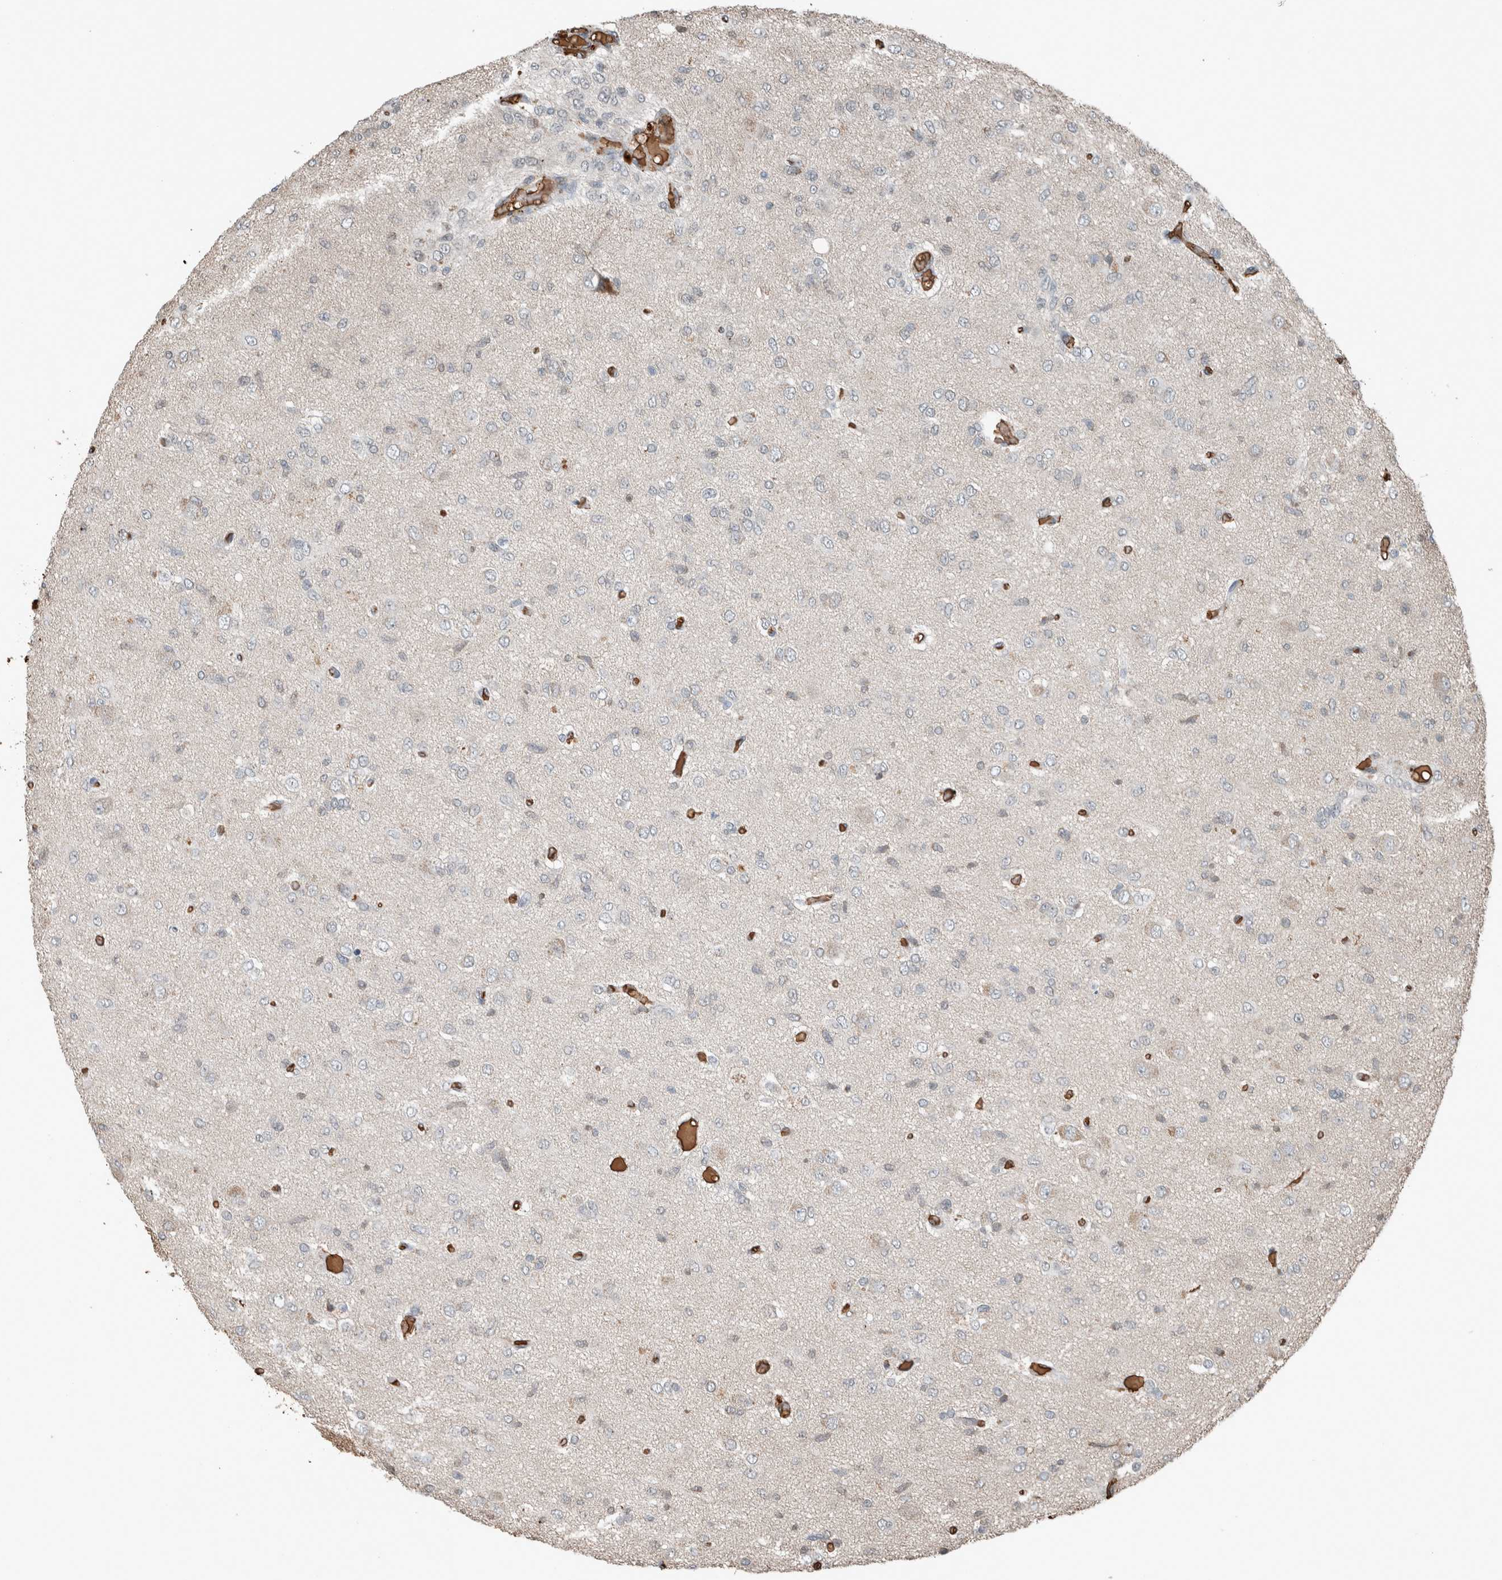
{"staining": {"intensity": "negative", "quantity": "none", "location": "none"}, "tissue": "glioma", "cell_type": "Tumor cells", "image_type": "cancer", "snomed": [{"axis": "morphology", "description": "Glioma, malignant, High grade"}, {"axis": "topography", "description": "Brain"}], "caption": "The immunohistochemistry (IHC) image has no significant staining in tumor cells of high-grade glioma (malignant) tissue.", "gene": "USP34", "patient": {"sex": "female", "age": 59}}